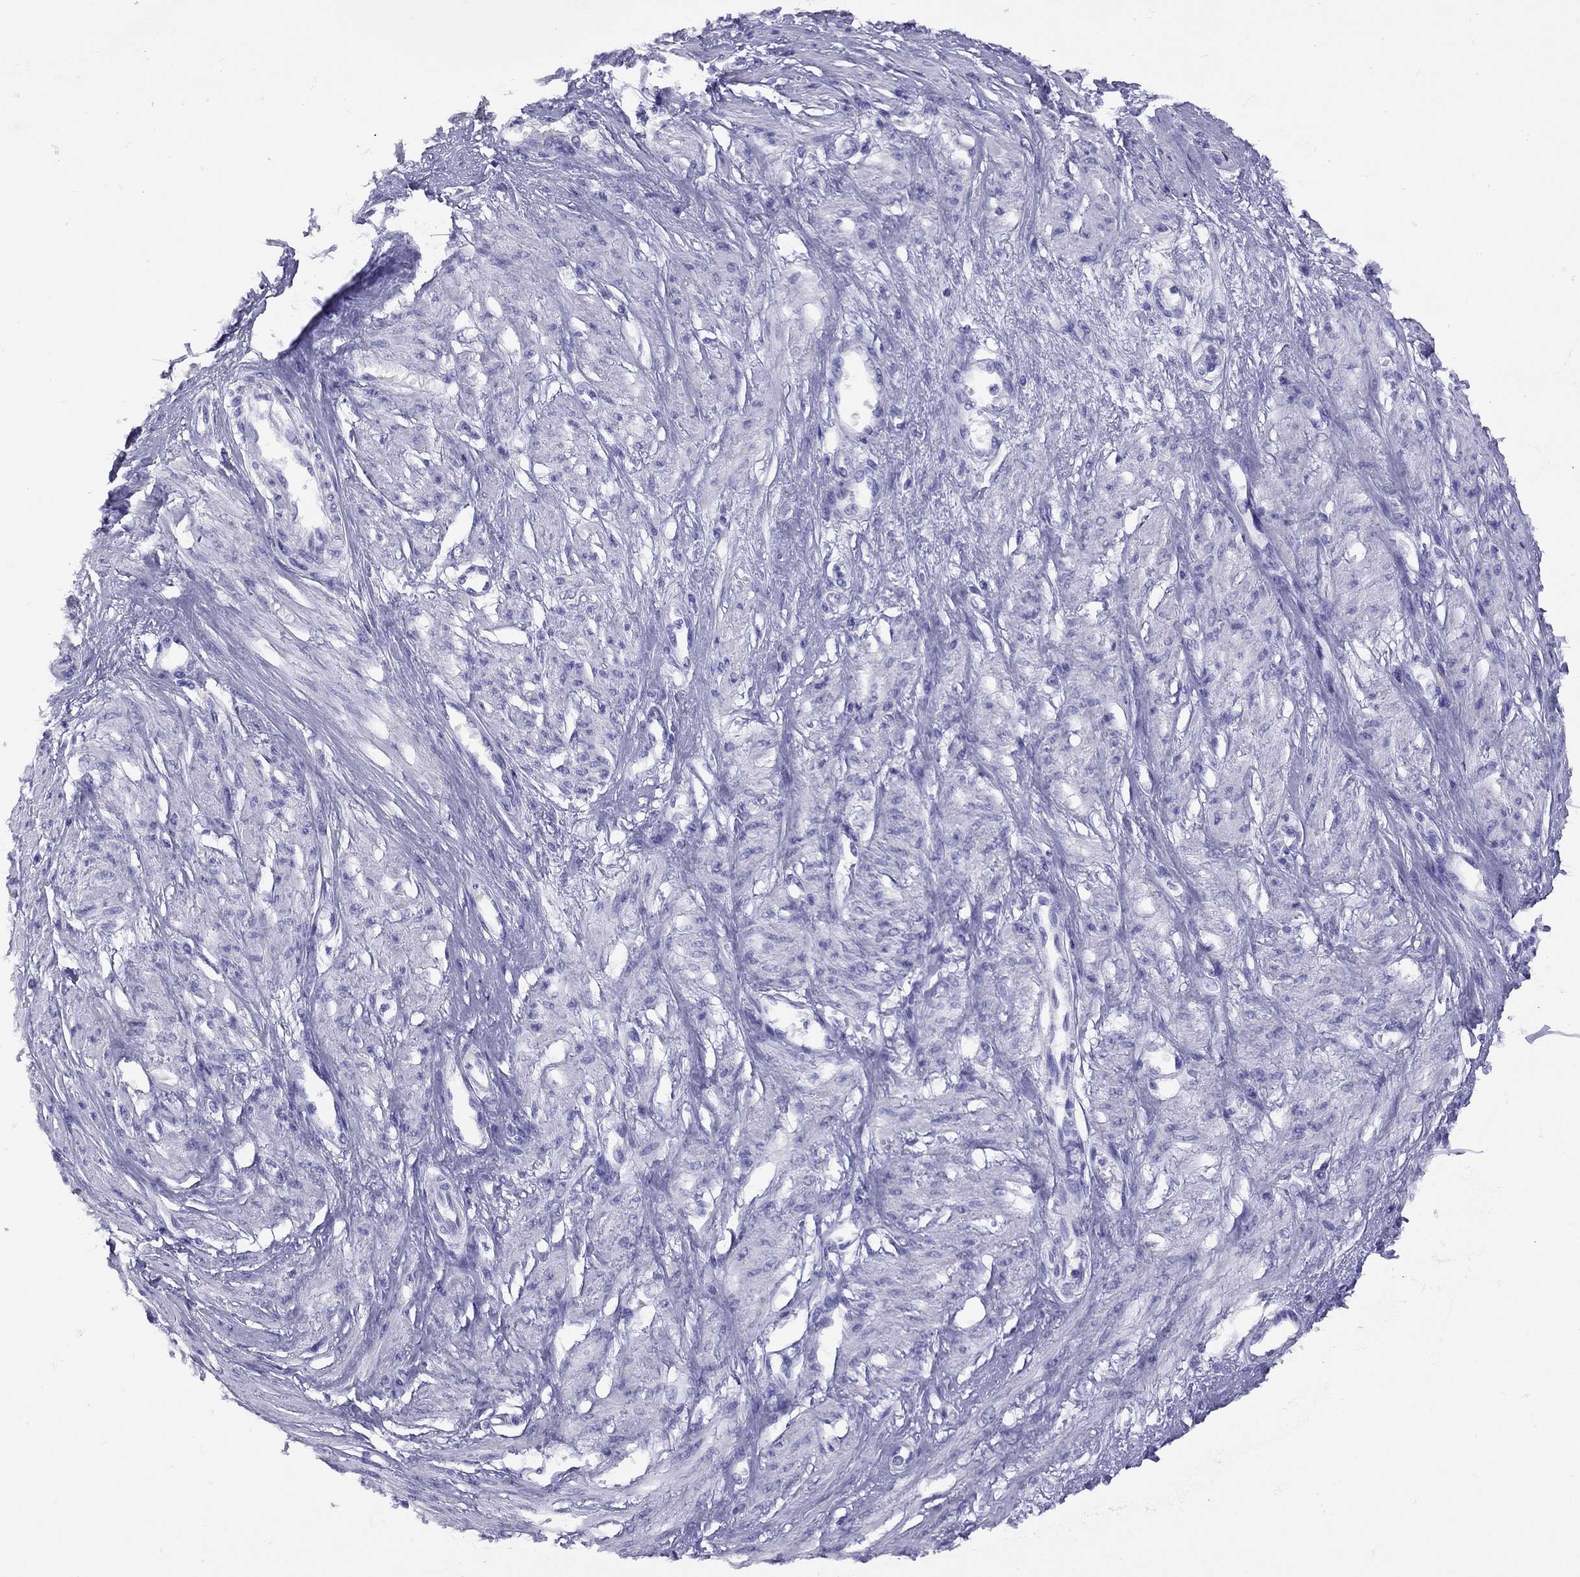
{"staining": {"intensity": "negative", "quantity": "none", "location": "none"}, "tissue": "smooth muscle", "cell_type": "Smooth muscle cells", "image_type": "normal", "snomed": [{"axis": "morphology", "description": "Normal tissue, NOS"}, {"axis": "topography", "description": "Smooth muscle"}, {"axis": "topography", "description": "Uterus"}], "caption": "Immunohistochemistry histopathology image of benign smooth muscle stained for a protein (brown), which displays no expression in smooth muscle cells. (Immunohistochemistry (ihc), brightfield microscopy, high magnification).", "gene": "GRIA2", "patient": {"sex": "female", "age": 39}}